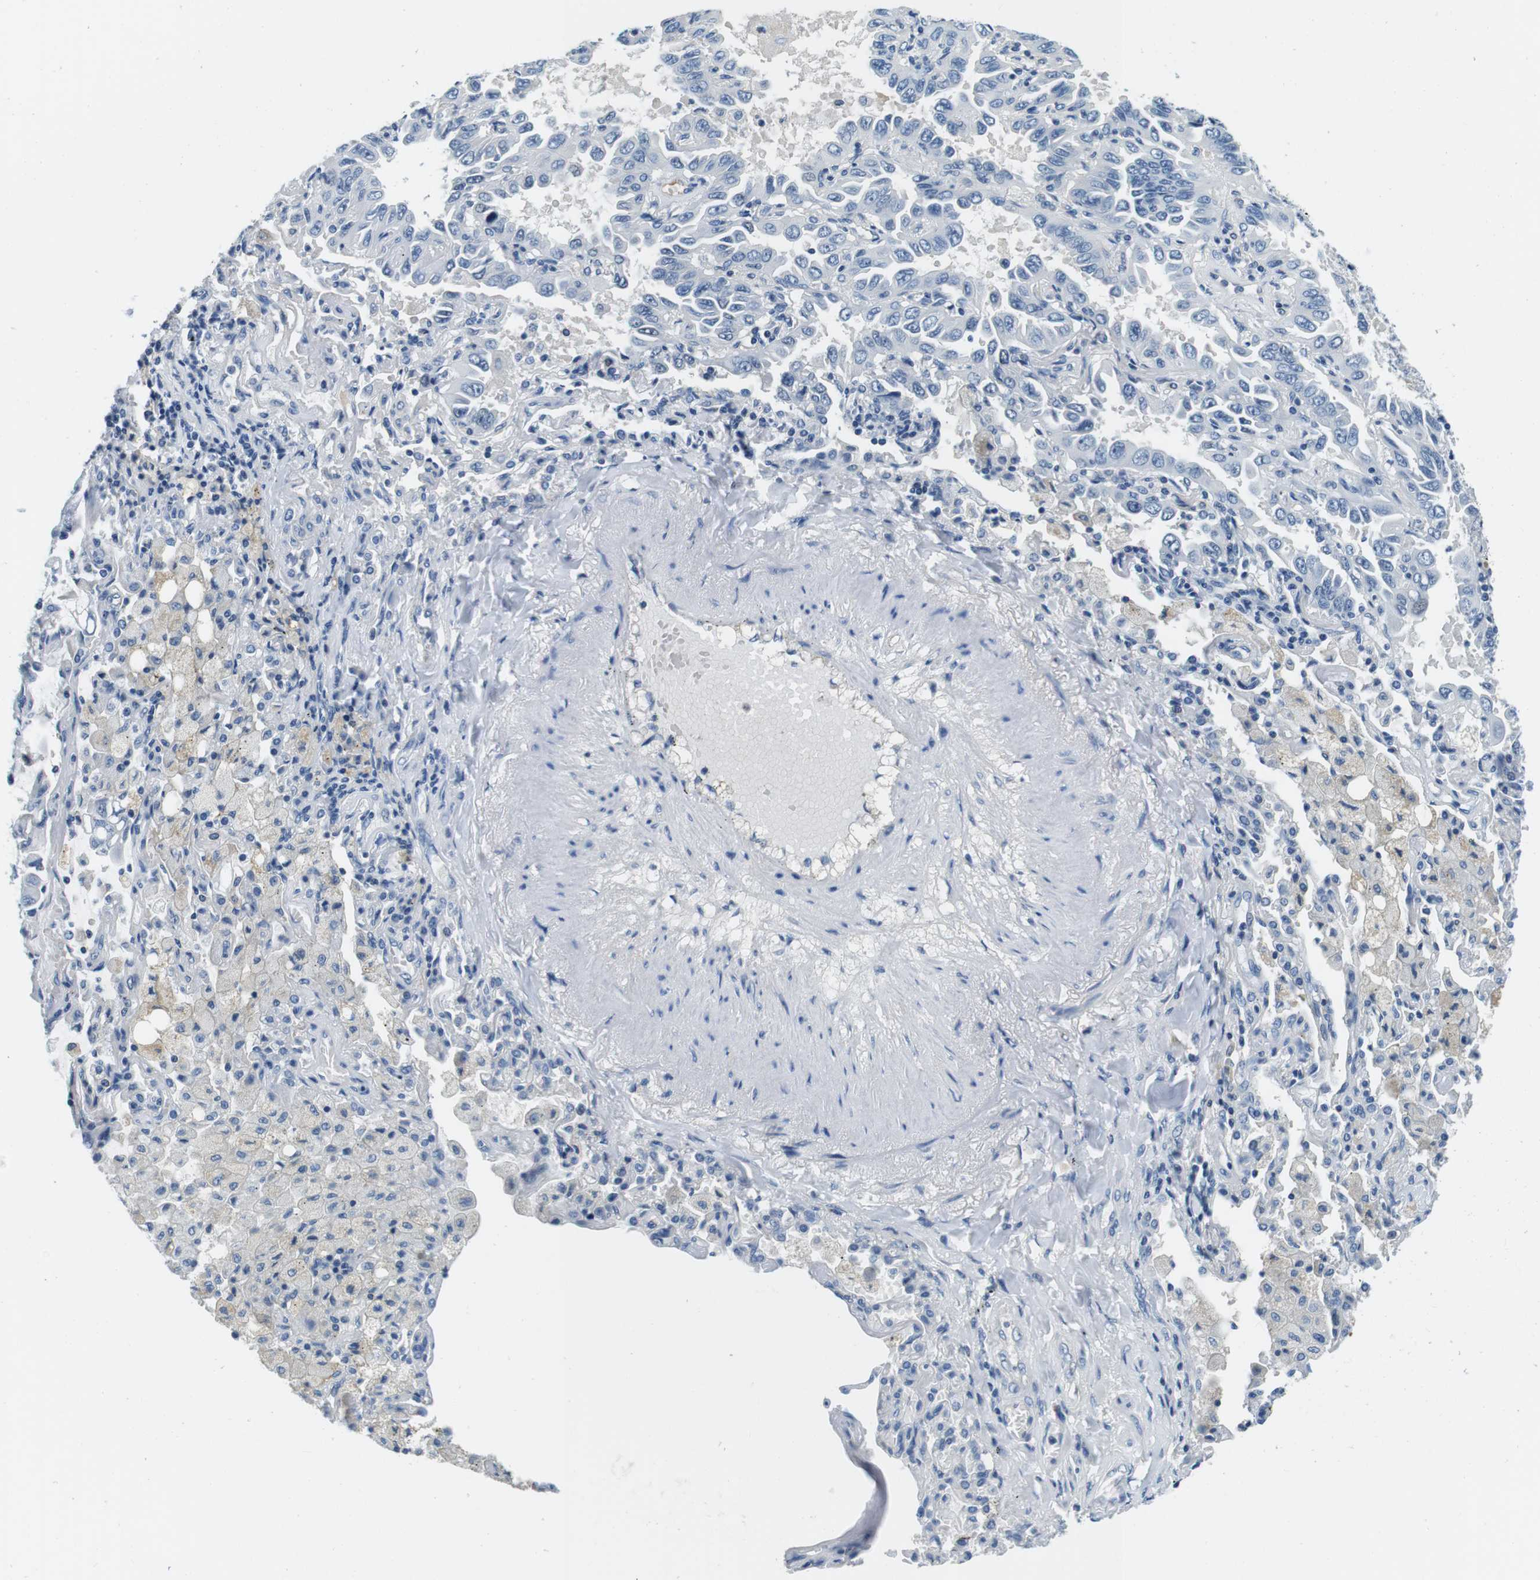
{"staining": {"intensity": "negative", "quantity": "none", "location": "none"}, "tissue": "lung cancer", "cell_type": "Tumor cells", "image_type": "cancer", "snomed": [{"axis": "morphology", "description": "Adenocarcinoma, NOS"}, {"axis": "topography", "description": "Lung"}], "caption": "Immunohistochemistry (IHC) photomicrograph of human lung cancer (adenocarcinoma) stained for a protein (brown), which displays no positivity in tumor cells.", "gene": "KCNJ5", "patient": {"sex": "male", "age": 64}}